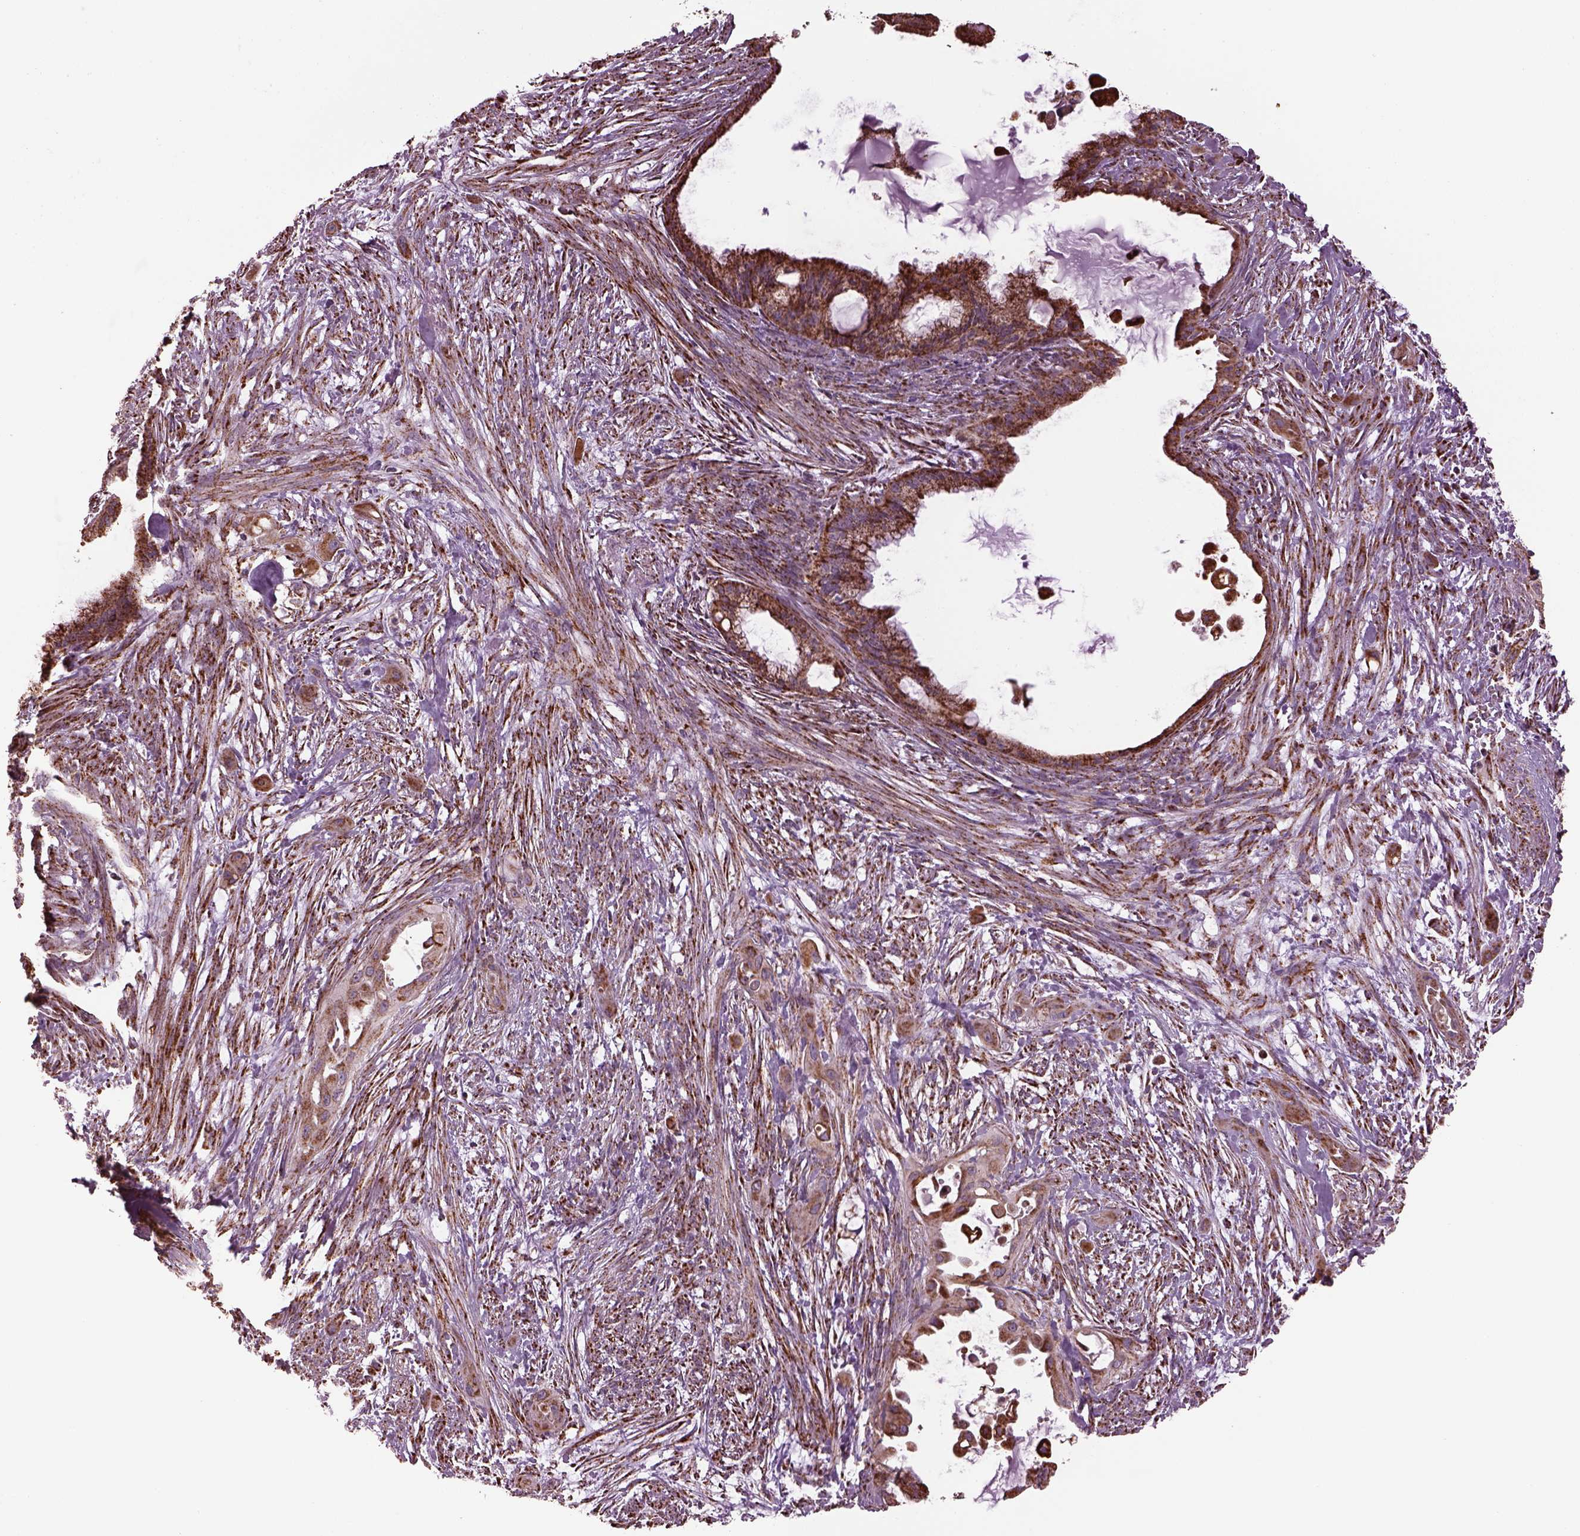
{"staining": {"intensity": "moderate", "quantity": "25%-75%", "location": "cytoplasmic/membranous"}, "tissue": "endometrial cancer", "cell_type": "Tumor cells", "image_type": "cancer", "snomed": [{"axis": "morphology", "description": "Adenocarcinoma, NOS"}, {"axis": "topography", "description": "Endometrium"}], "caption": "Immunohistochemistry histopathology image of human endometrial cancer (adenocarcinoma) stained for a protein (brown), which demonstrates medium levels of moderate cytoplasmic/membranous positivity in approximately 25%-75% of tumor cells.", "gene": "TMEM254", "patient": {"sex": "female", "age": 86}}